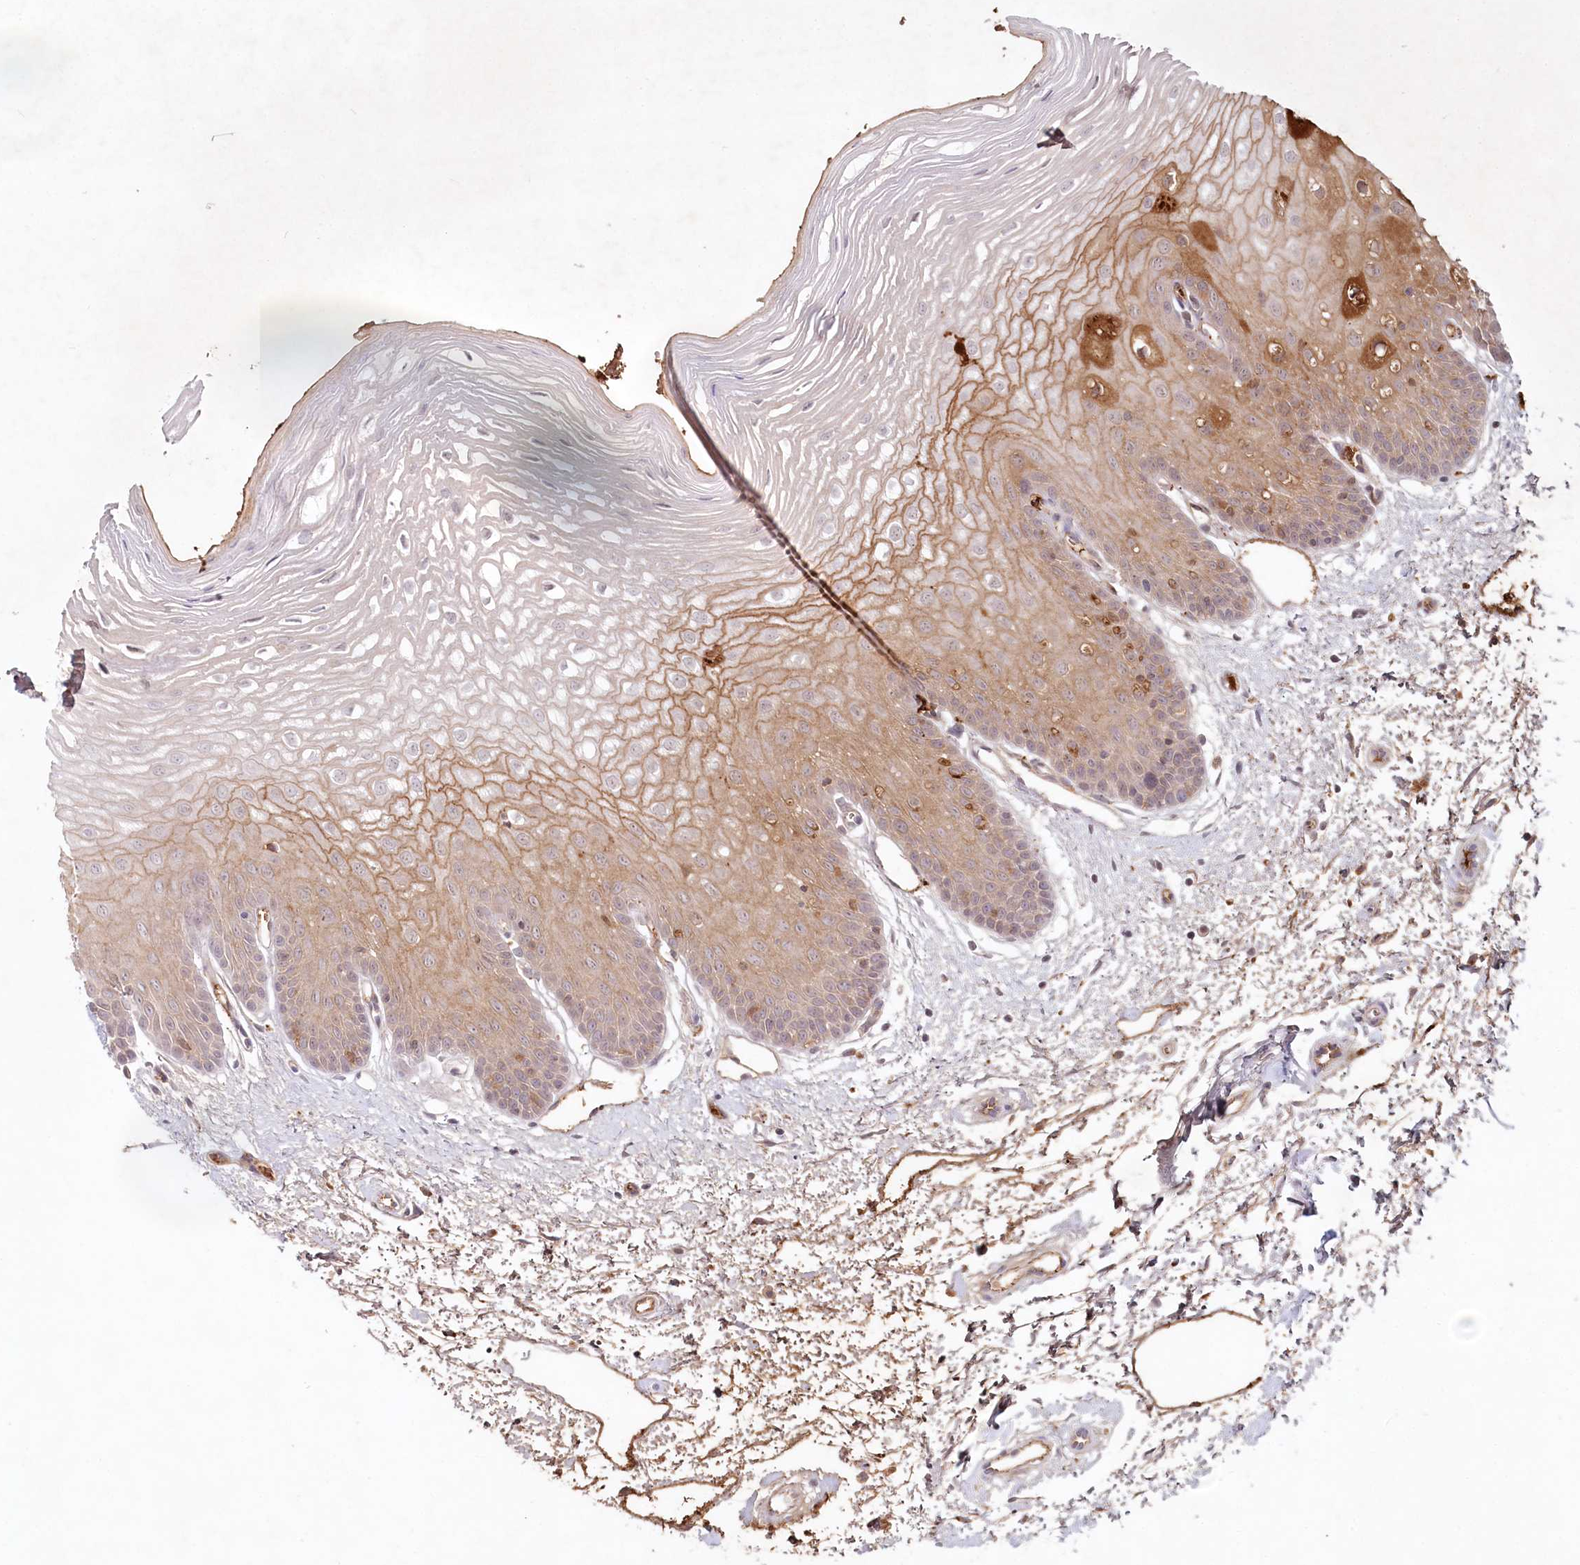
{"staining": {"intensity": "moderate", "quantity": "25%-75%", "location": "cytoplasmic/membranous,nuclear"}, "tissue": "oral mucosa", "cell_type": "Squamous epithelial cells", "image_type": "normal", "snomed": [{"axis": "morphology", "description": "Normal tissue, NOS"}, {"axis": "topography", "description": "Oral tissue"}, {"axis": "topography", "description": "Tounge, NOS"}], "caption": "A micrograph showing moderate cytoplasmic/membranous,nuclear staining in approximately 25%-75% of squamous epithelial cells in unremarkable oral mucosa, as visualized by brown immunohistochemical staining.", "gene": "PSAPL1", "patient": {"sex": "female", "age": 73}}